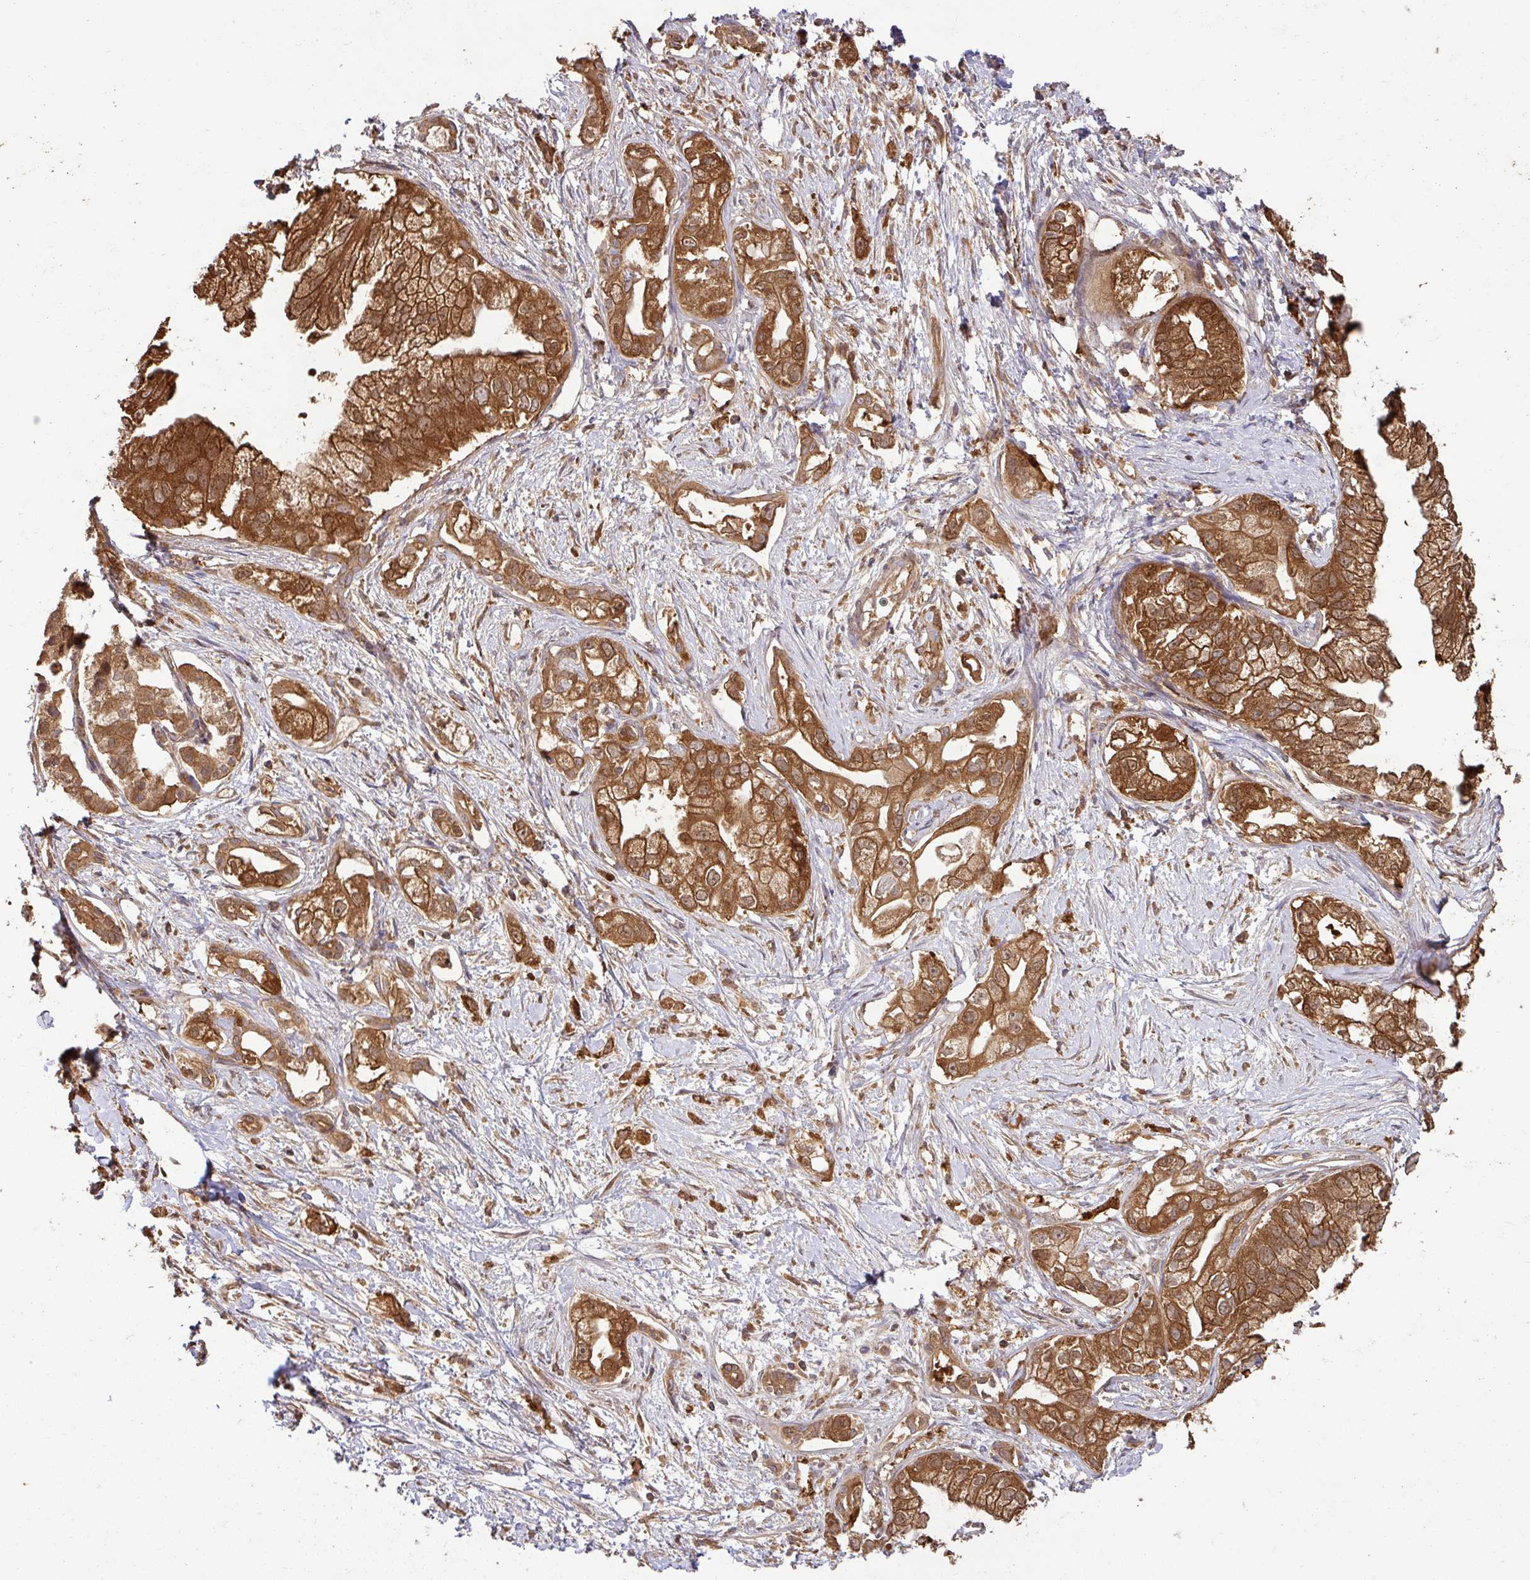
{"staining": {"intensity": "strong", "quantity": ">75%", "location": "cytoplasmic/membranous"}, "tissue": "pancreatic cancer", "cell_type": "Tumor cells", "image_type": "cancer", "snomed": [{"axis": "morphology", "description": "Adenocarcinoma, NOS"}, {"axis": "topography", "description": "Pancreas"}], "caption": "Pancreatic cancer stained with a brown dye exhibits strong cytoplasmic/membranous positive staining in approximately >75% of tumor cells.", "gene": "GSPT1", "patient": {"sex": "male", "age": 70}}